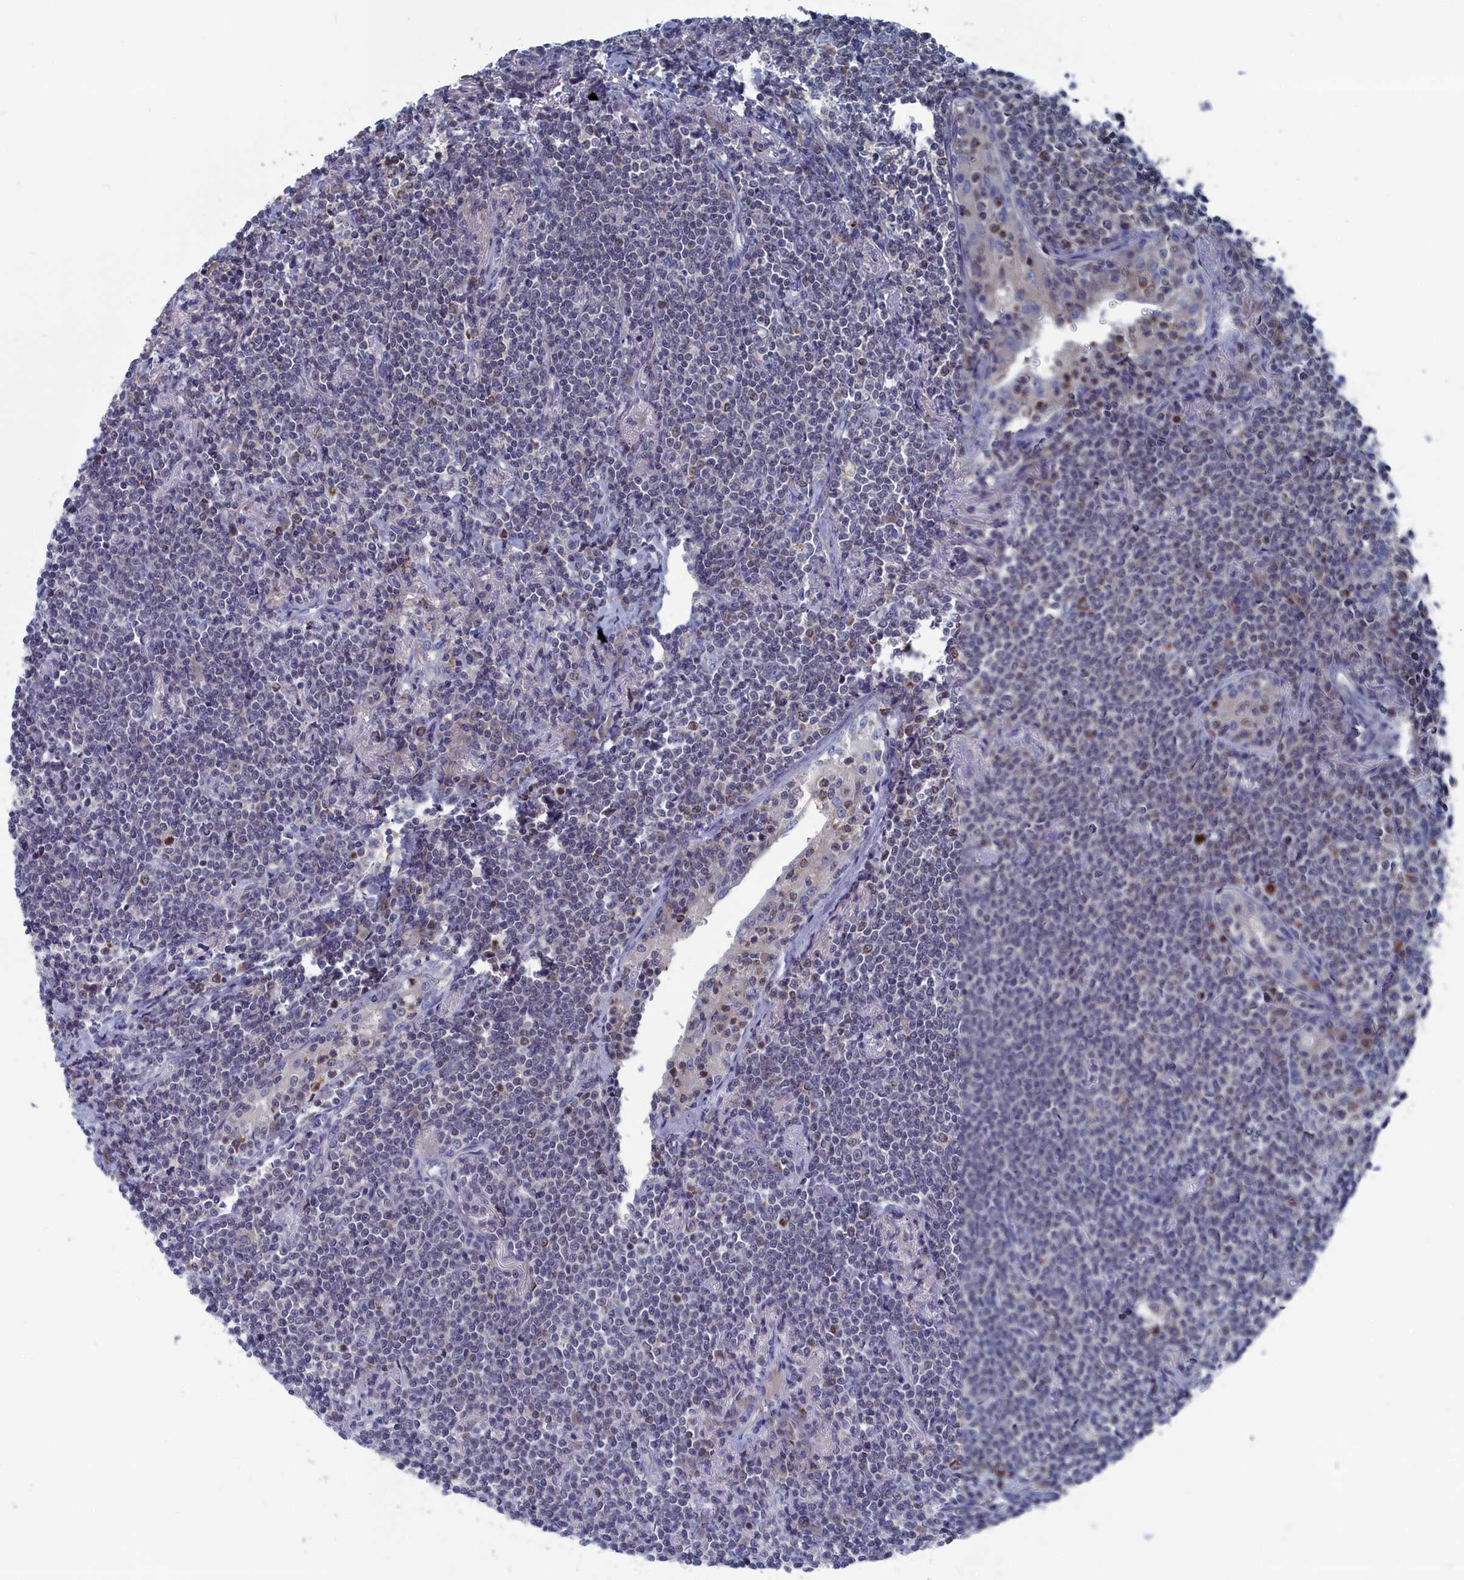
{"staining": {"intensity": "negative", "quantity": "none", "location": "none"}, "tissue": "lymphoma", "cell_type": "Tumor cells", "image_type": "cancer", "snomed": [{"axis": "morphology", "description": "Malignant lymphoma, non-Hodgkin's type, Low grade"}, {"axis": "topography", "description": "Lung"}], "caption": "There is no significant positivity in tumor cells of malignant lymphoma, non-Hodgkin's type (low-grade). The staining is performed using DAB (3,3'-diaminobenzidine) brown chromogen with nuclei counter-stained in using hematoxylin.", "gene": "CEND1", "patient": {"sex": "female", "age": 71}}